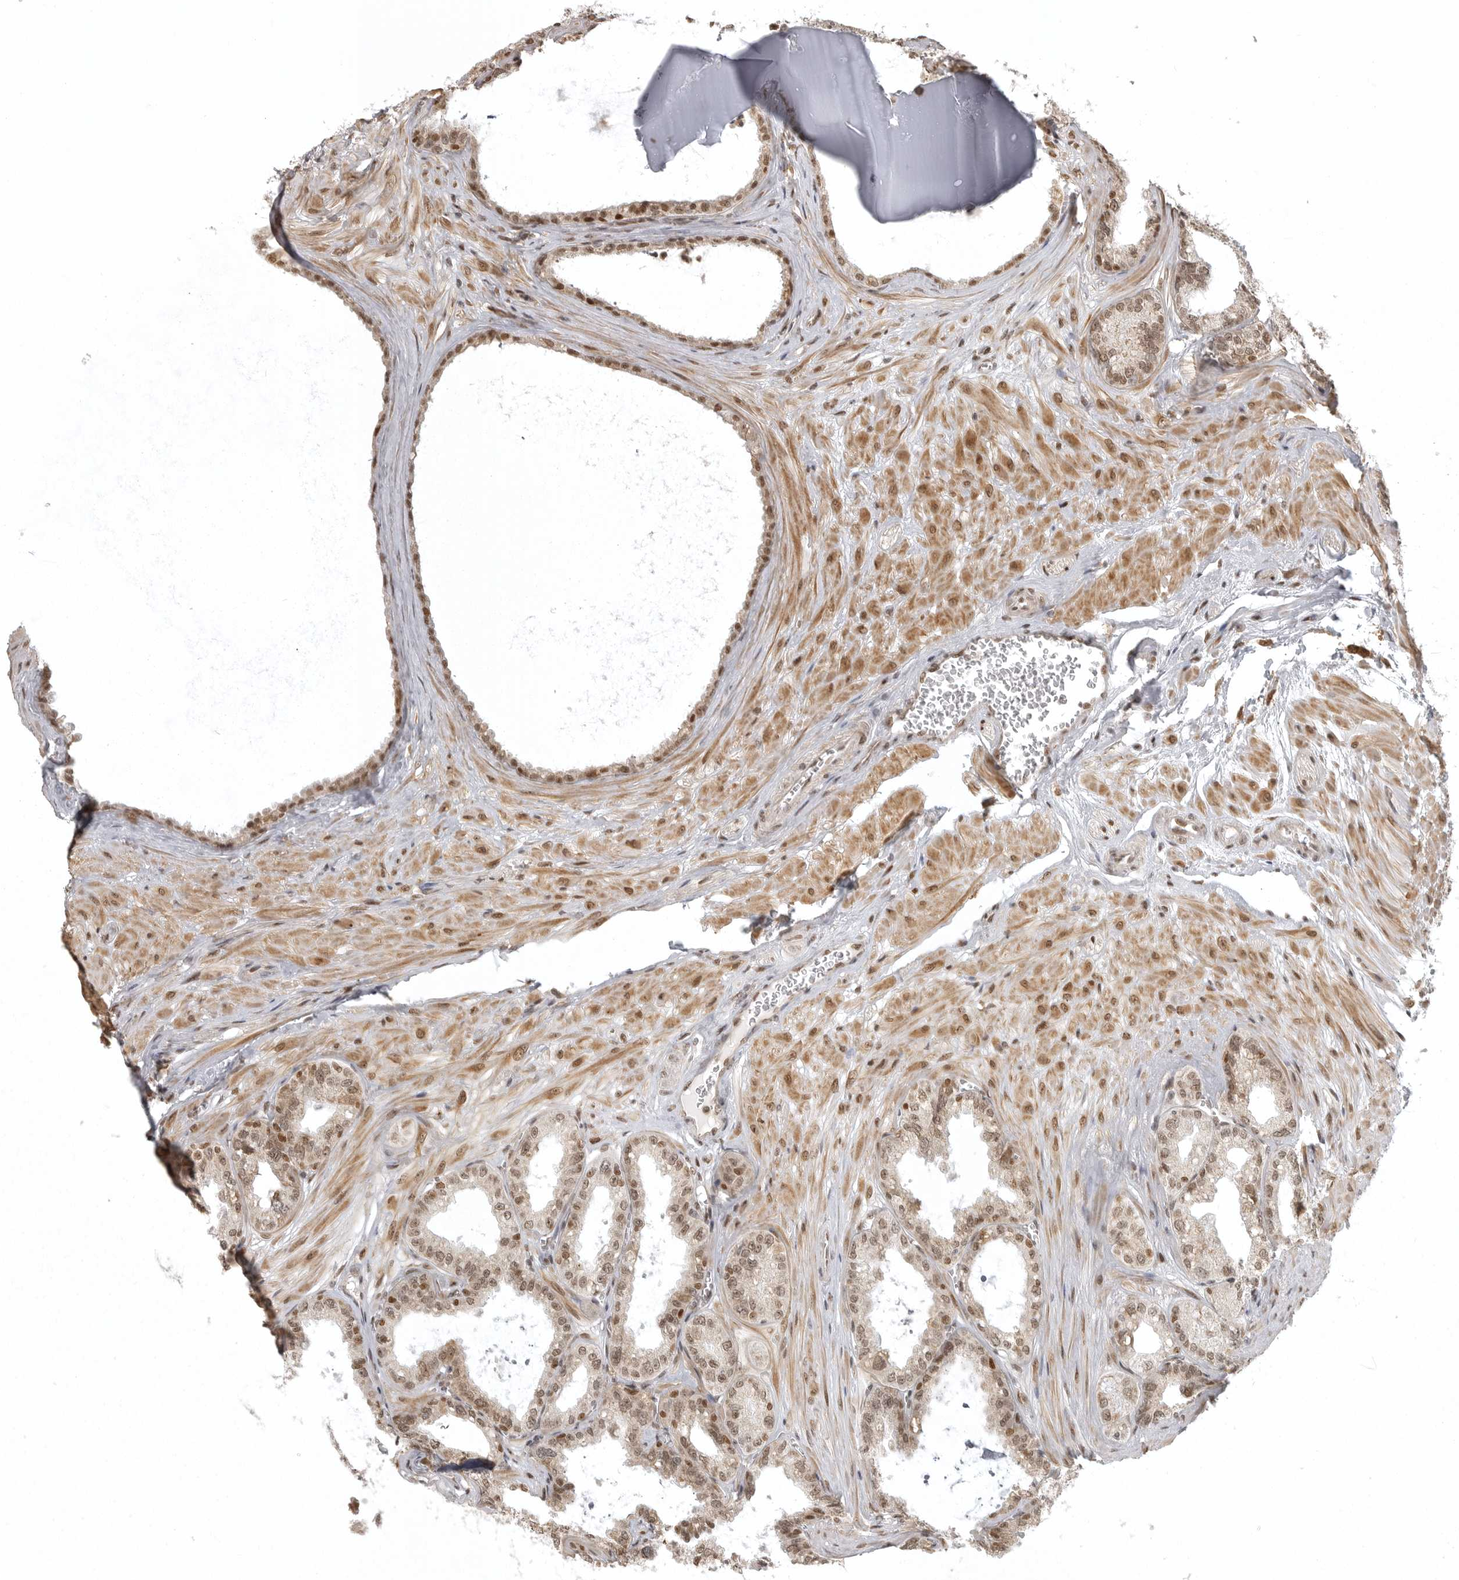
{"staining": {"intensity": "moderate", "quantity": ">75%", "location": "nuclear"}, "tissue": "seminal vesicle", "cell_type": "Glandular cells", "image_type": "normal", "snomed": [{"axis": "morphology", "description": "Normal tissue, NOS"}, {"axis": "topography", "description": "Prostate"}, {"axis": "topography", "description": "Seminal veicle"}], "caption": "Immunohistochemical staining of unremarkable seminal vesicle displays moderate nuclear protein expression in about >75% of glandular cells.", "gene": "ISG20L2", "patient": {"sex": "male", "age": 51}}